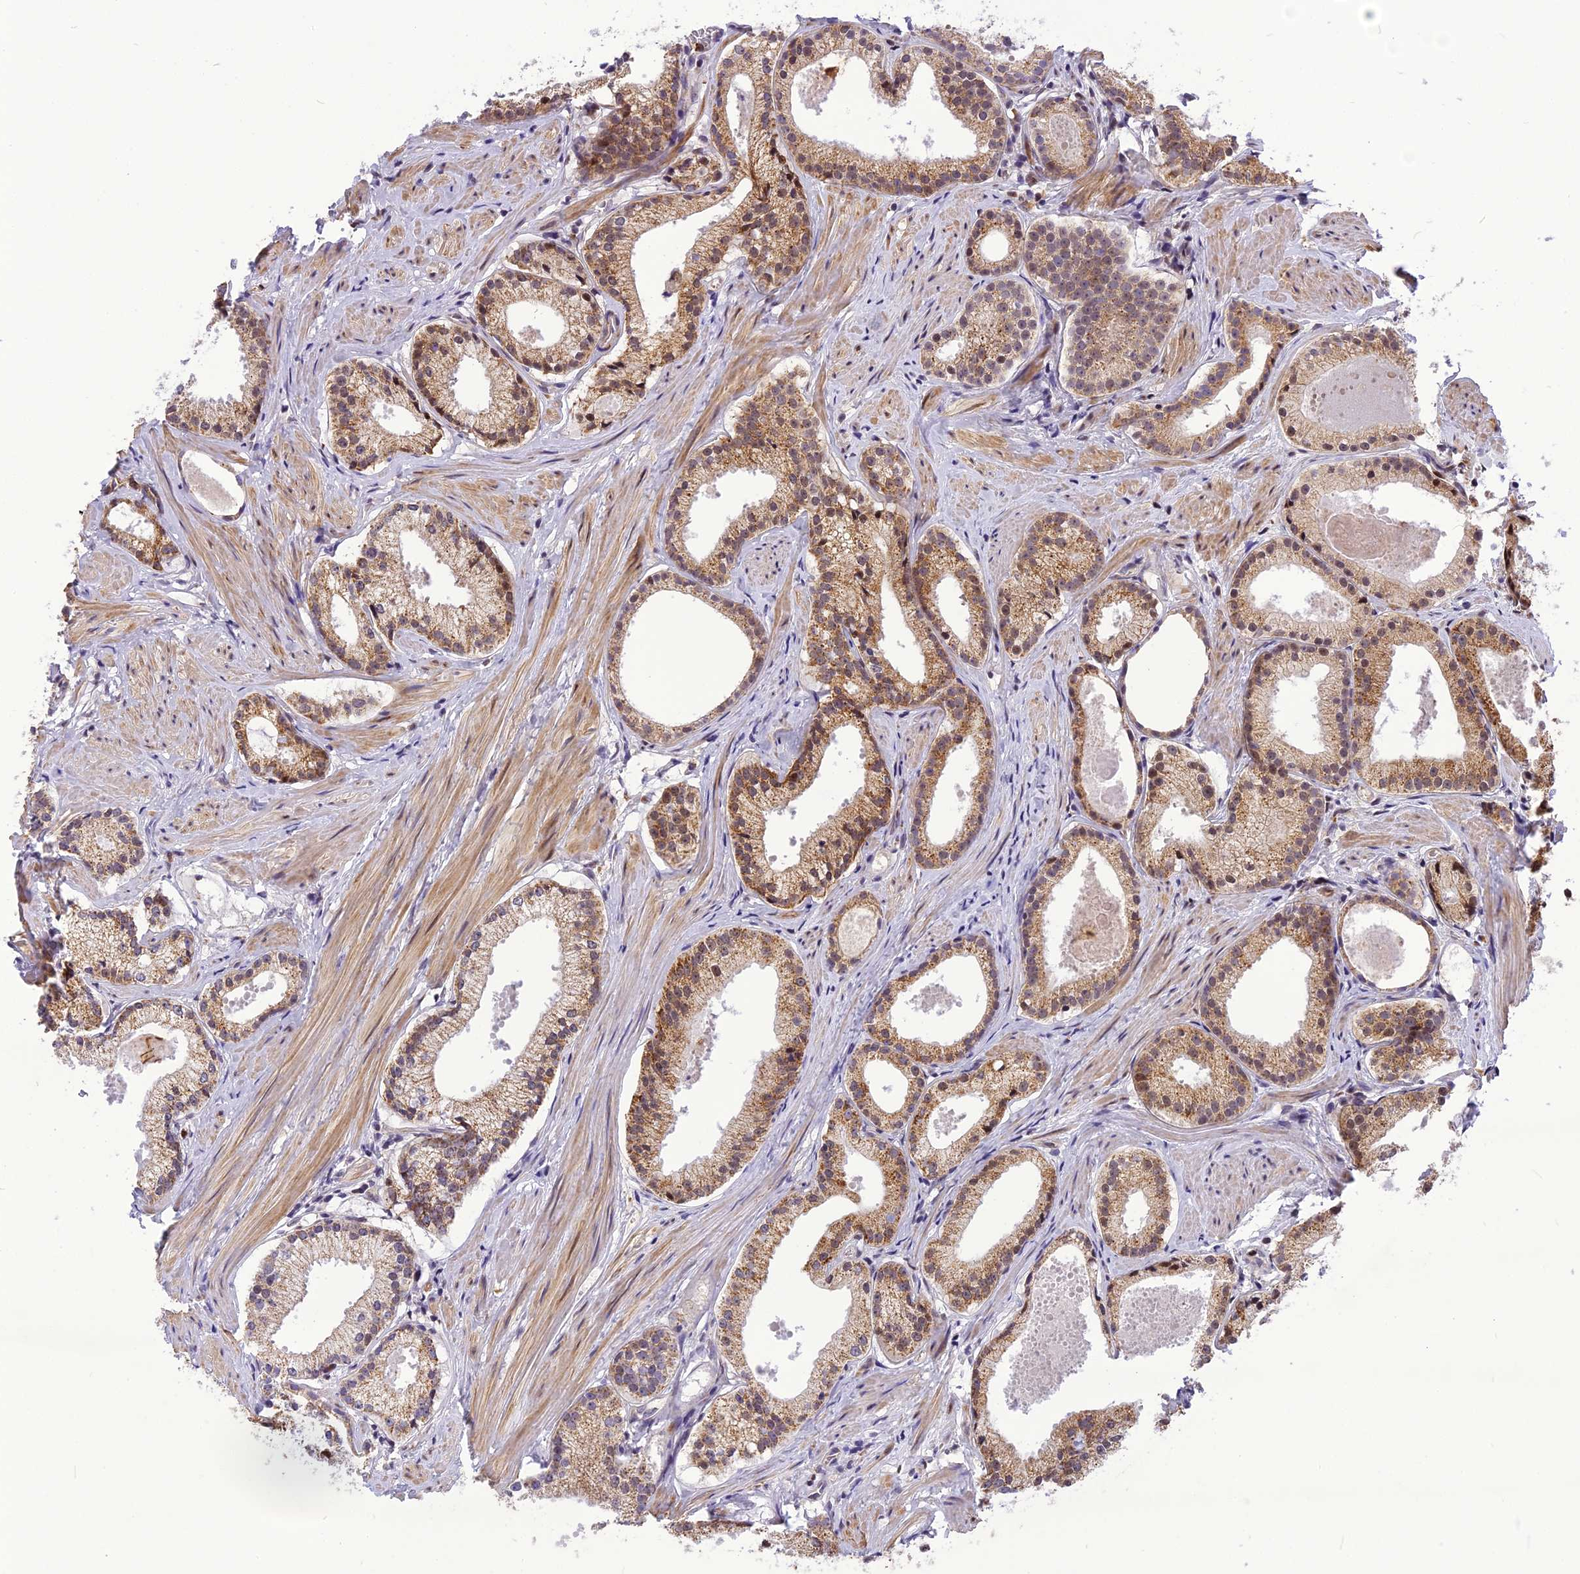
{"staining": {"intensity": "moderate", "quantity": ">75%", "location": "cytoplasmic/membranous"}, "tissue": "prostate cancer", "cell_type": "Tumor cells", "image_type": "cancer", "snomed": [{"axis": "morphology", "description": "Adenocarcinoma, Low grade"}, {"axis": "topography", "description": "Prostate"}], "caption": "Prostate low-grade adenocarcinoma was stained to show a protein in brown. There is medium levels of moderate cytoplasmic/membranous staining in about >75% of tumor cells.", "gene": "CMC1", "patient": {"sex": "male", "age": 57}}